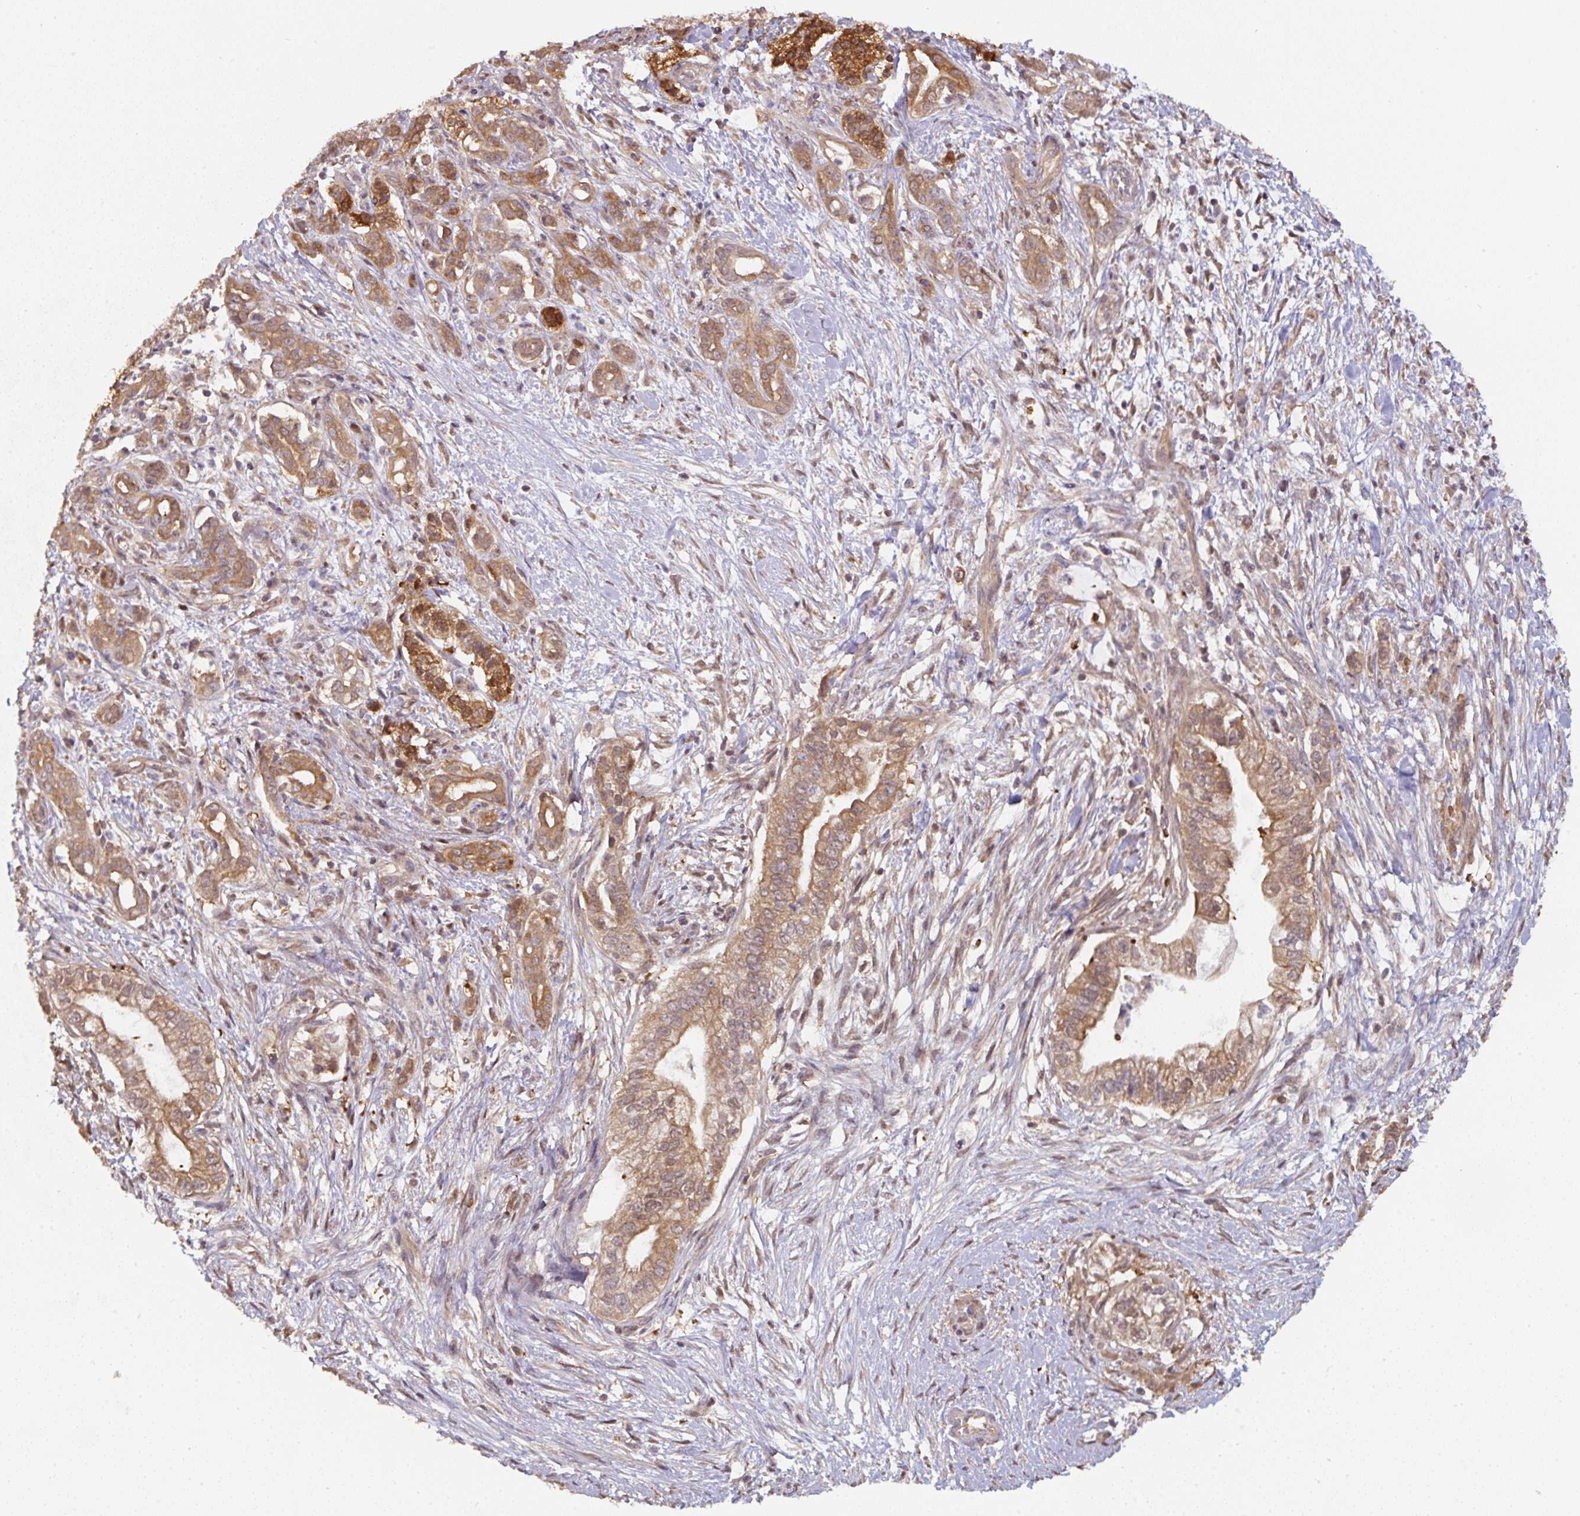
{"staining": {"intensity": "moderate", "quantity": ">75%", "location": "cytoplasmic/membranous"}, "tissue": "pancreatic cancer", "cell_type": "Tumor cells", "image_type": "cancer", "snomed": [{"axis": "morphology", "description": "Adenocarcinoma, NOS"}, {"axis": "topography", "description": "Pancreas"}], "caption": "Immunohistochemistry (IHC) of human pancreatic cancer exhibits medium levels of moderate cytoplasmic/membranous staining in approximately >75% of tumor cells.", "gene": "ST13", "patient": {"sex": "male", "age": 70}}